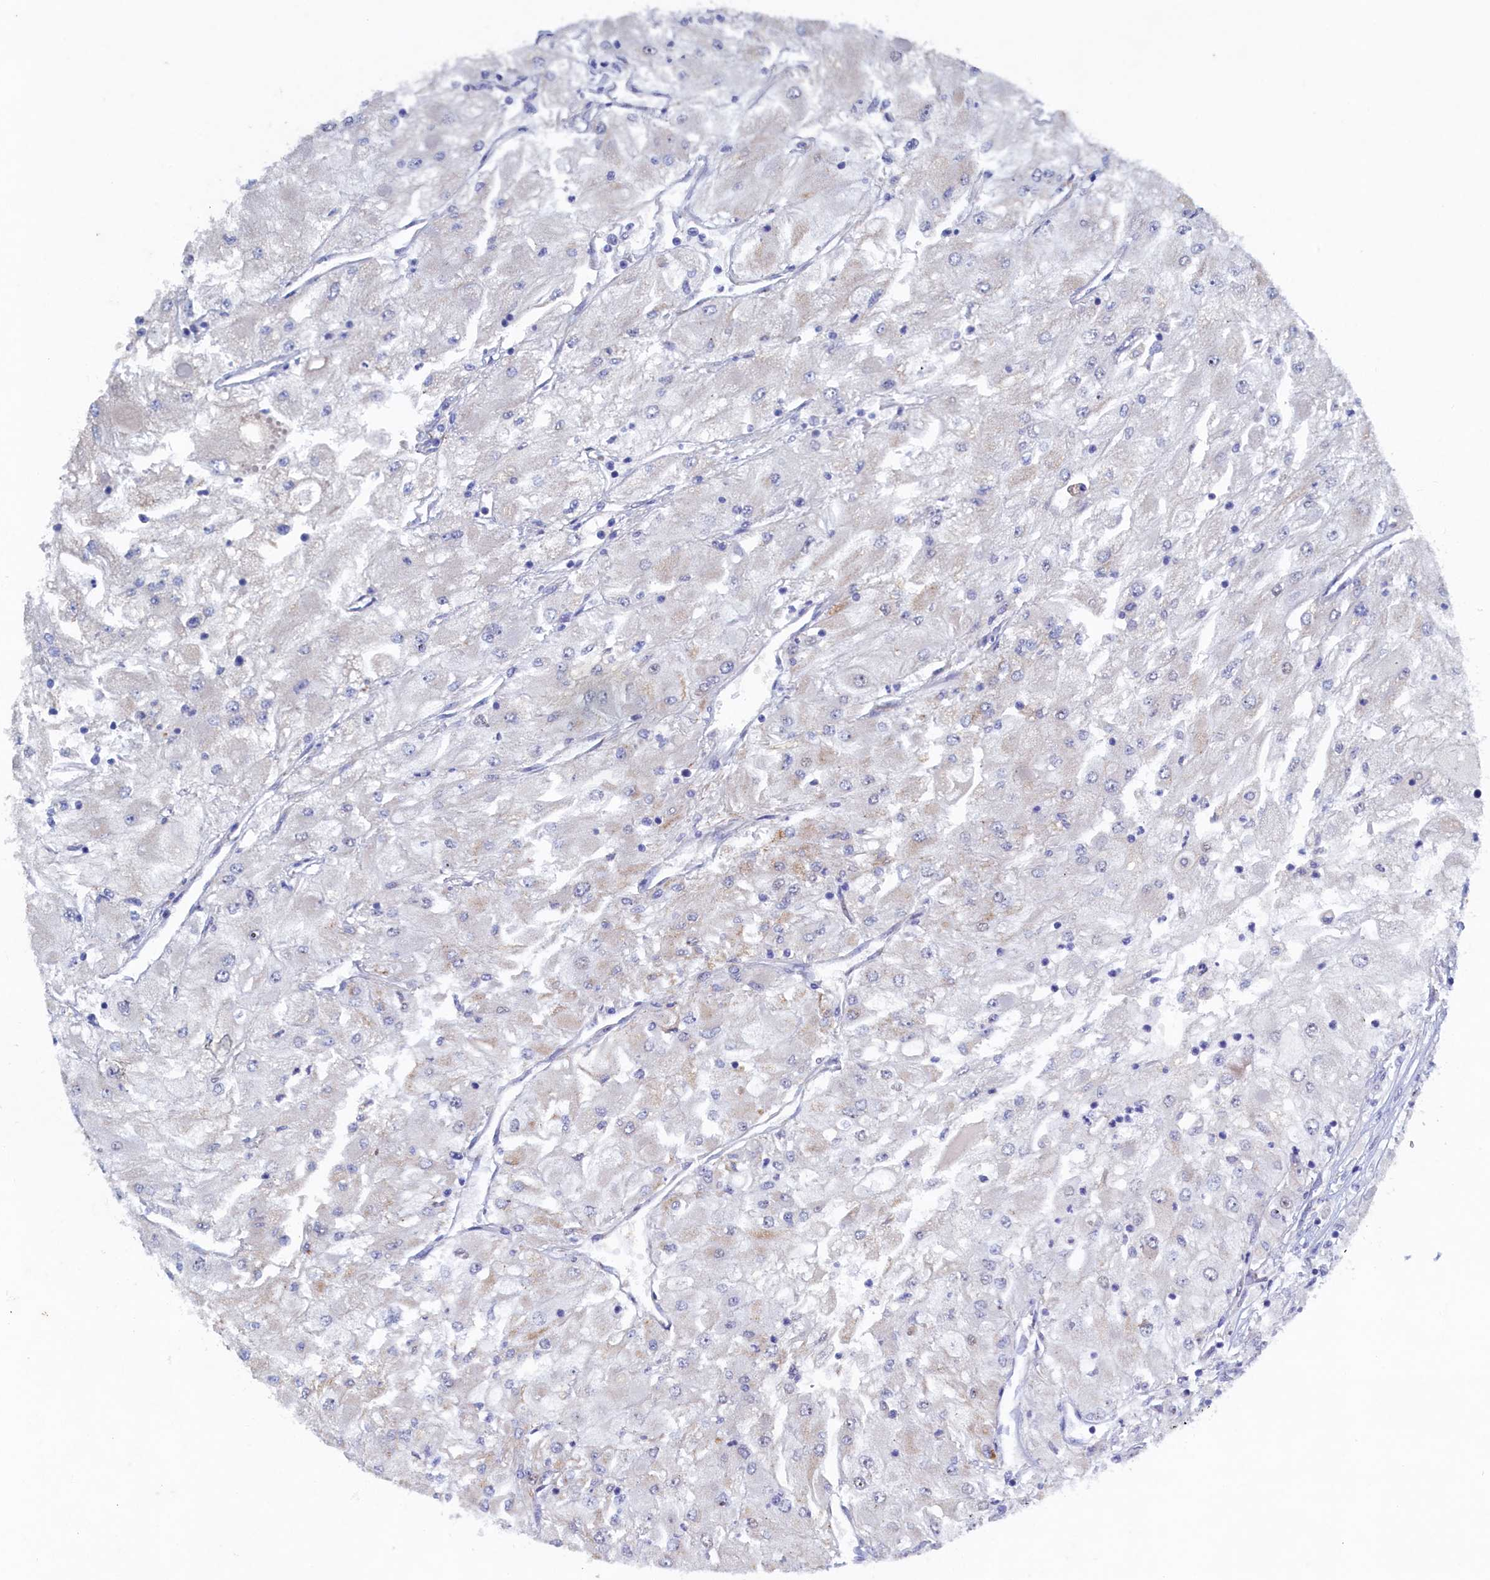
{"staining": {"intensity": "negative", "quantity": "none", "location": "none"}, "tissue": "renal cancer", "cell_type": "Tumor cells", "image_type": "cancer", "snomed": [{"axis": "morphology", "description": "Adenocarcinoma, NOS"}, {"axis": "topography", "description": "Kidney"}], "caption": "Renal adenocarcinoma was stained to show a protein in brown. There is no significant positivity in tumor cells.", "gene": "CBLIF", "patient": {"sex": "male", "age": 80}}